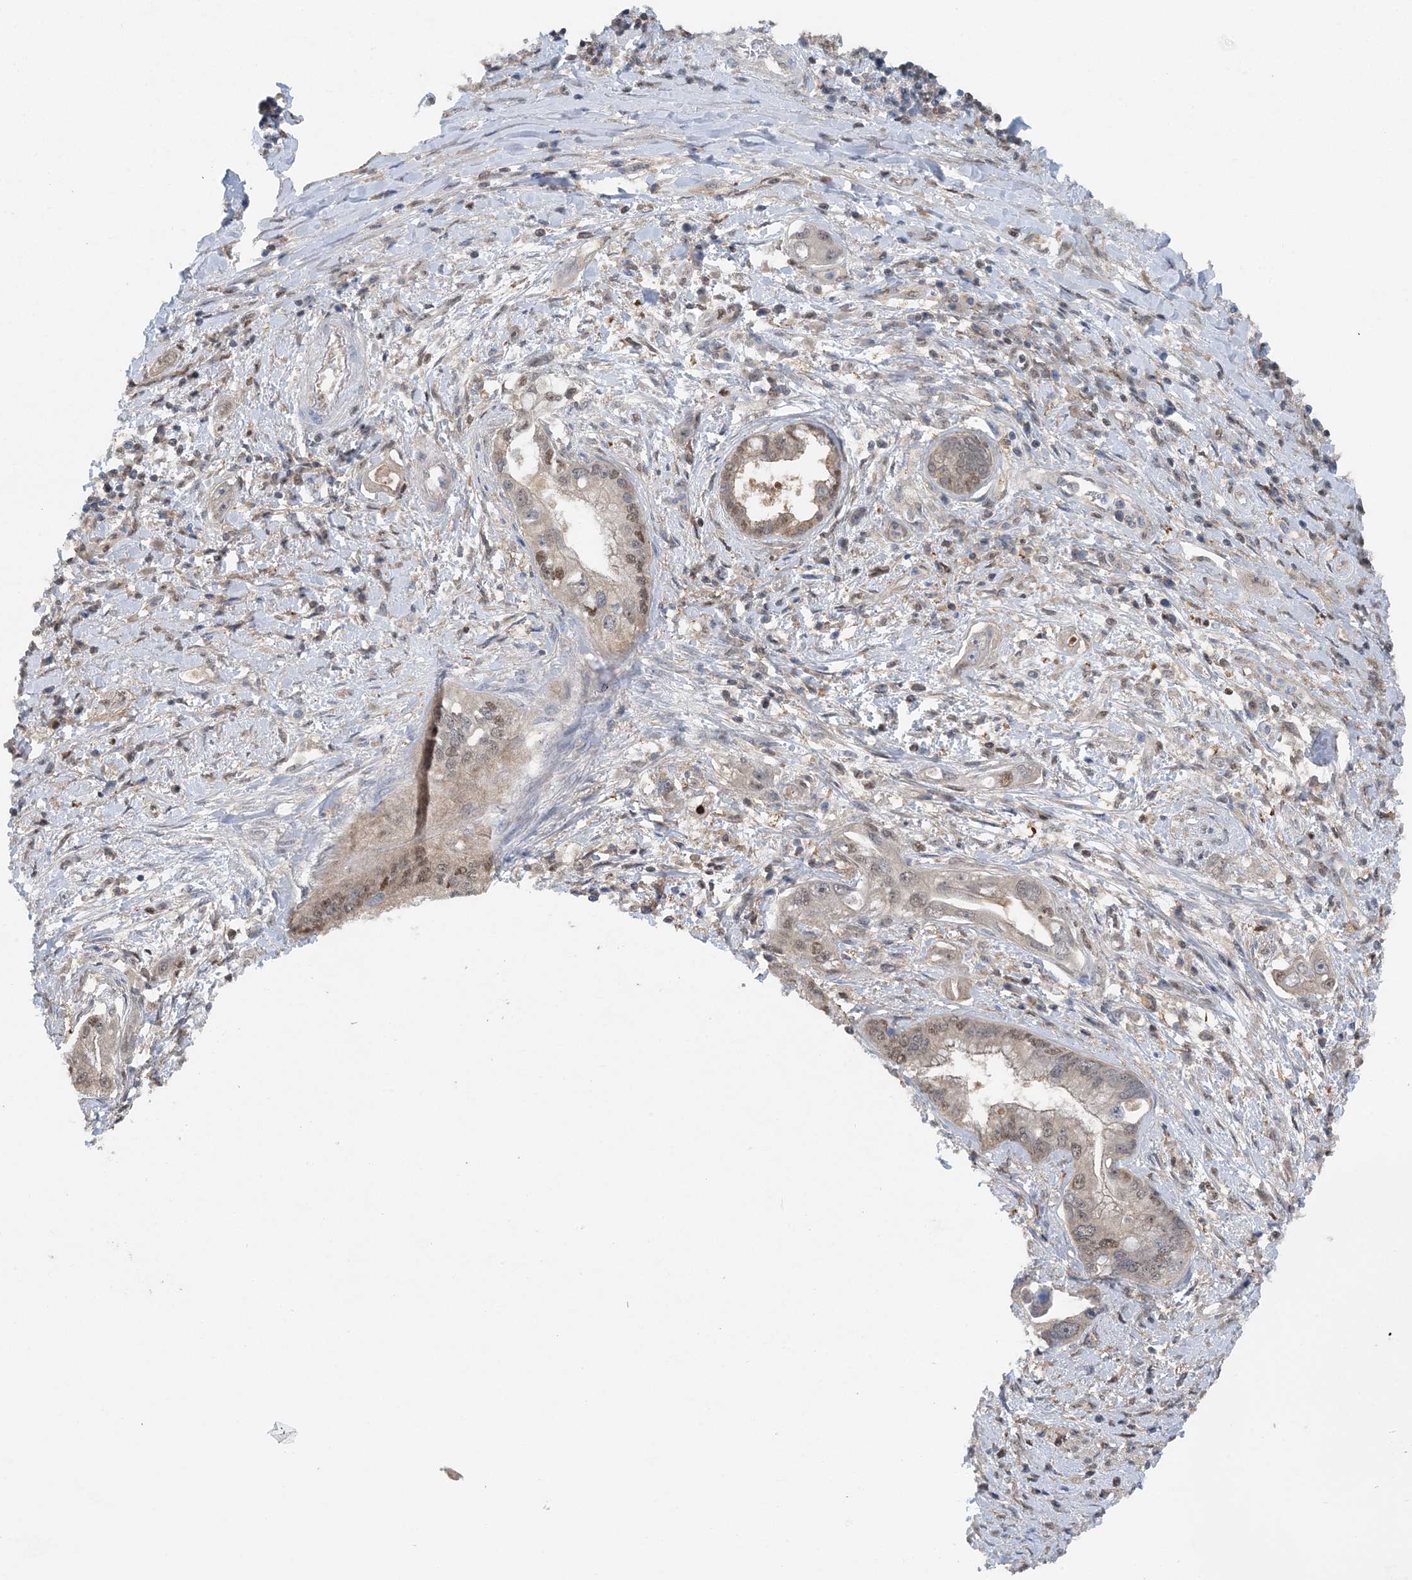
{"staining": {"intensity": "moderate", "quantity": "25%-75%", "location": "nuclear"}, "tissue": "pancreatic cancer", "cell_type": "Tumor cells", "image_type": "cancer", "snomed": [{"axis": "morphology", "description": "Inflammation, NOS"}, {"axis": "morphology", "description": "Adenocarcinoma, NOS"}, {"axis": "topography", "description": "Pancreas"}], "caption": "Protein expression analysis of pancreatic cancer (adenocarcinoma) displays moderate nuclear expression in approximately 25%-75% of tumor cells.", "gene": "HIKESHI", "patient": {"sex": "female", "age": 56}}